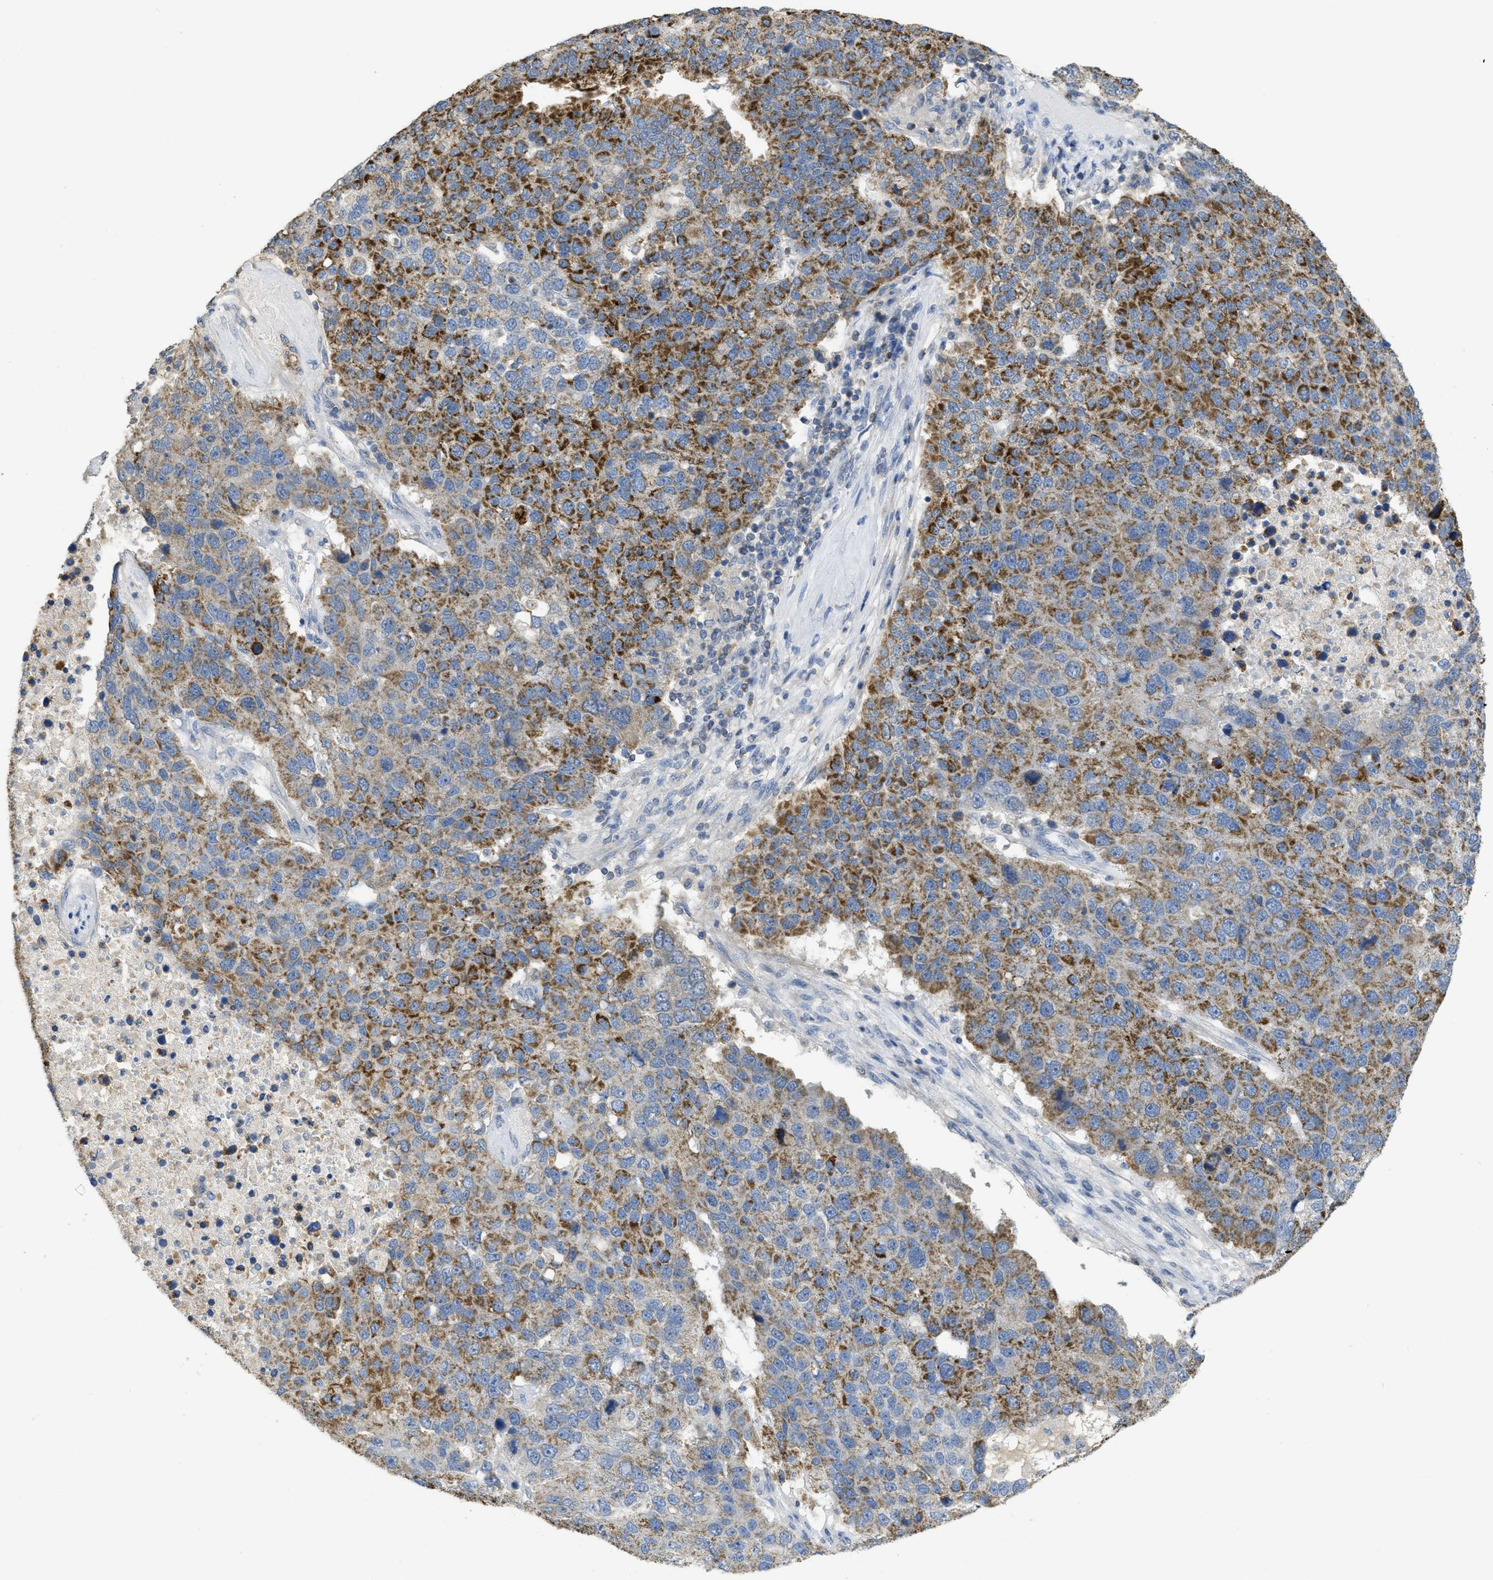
{"staining": {"intensity": "strong", "quantity": ">75%", "location": "cytoplasmic/membranous"}, "tissue": "pancreatic cancer", "cell_type": "Tumor cells", "image_type": "cancer", "snomed": [{"axis": "morphology", "description": "Adenocarcinoma, NOS"}, {"axis": "topography", "description": "Pancreas"}], "caption": "A photomicrograph of adenocarcinoma (pancreatic) stained for a protein exhibits strong cytoplasmic/membranous brown staining in tumor cells. The staining was performed using DAB to visualize the protein expression in brown, while the nuclei were stained in blue with hematoxylin (Magnification: 20x).", "gene": "SFXN2", "patient": {"sex": "female", "age": 61}}